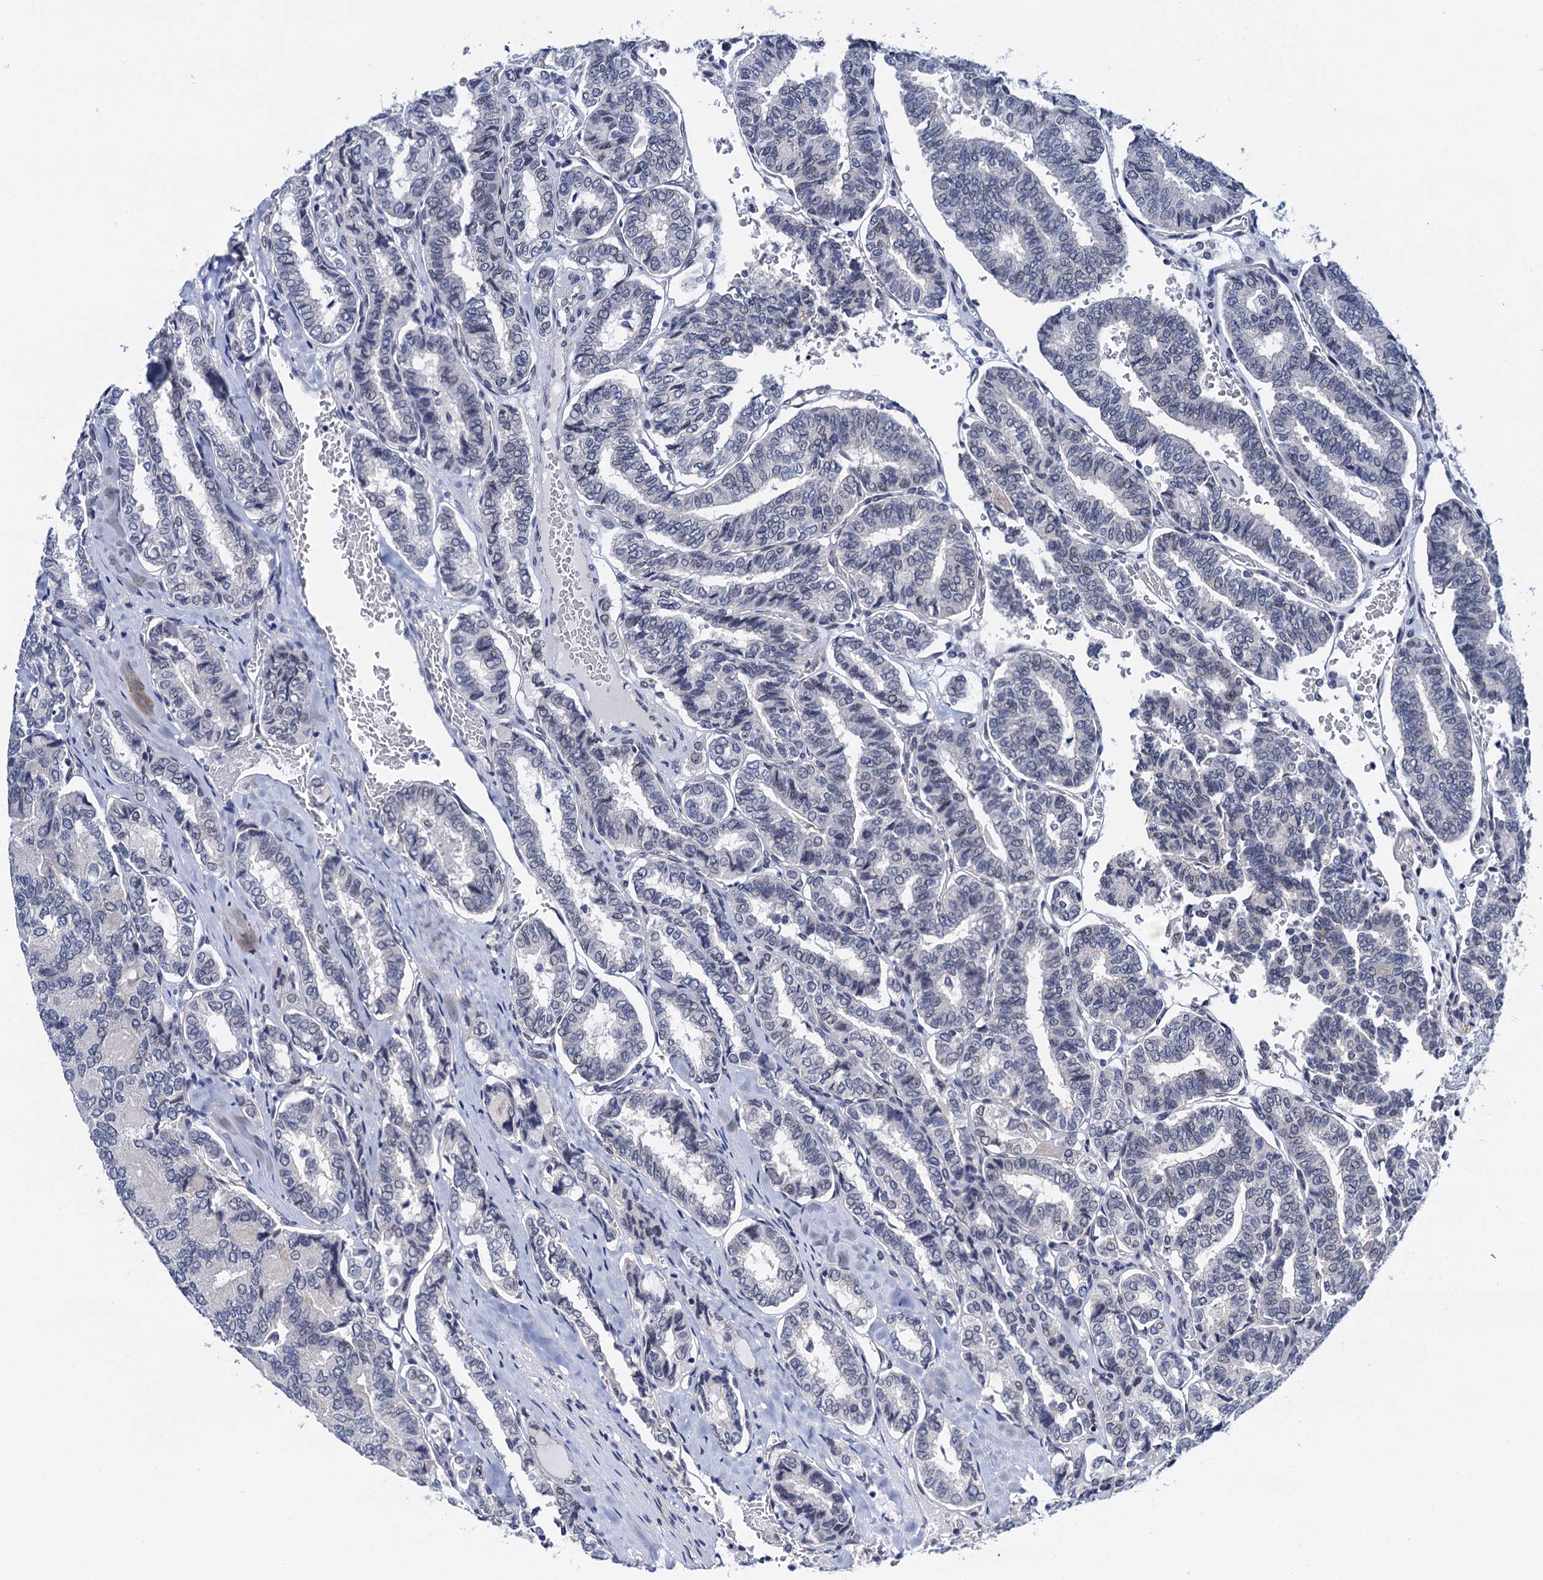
{"staining": {"intensity": "negative", "quantity": "none", "location": "none"}, "tissue": "thyroid cancer", "cell_type": "Tumor cells", "image_type": "cancer", "snomed": [{"axis": "morphology", "description": "Papillary adenocarcinoma, NOS"}, {"axis": "topography", "description": "Thyroid gland"}], "caption": "Tumor cells show no significant staining in thyroid papillary adenocarcinoma.", "gene": "C16orf87", "patient": {"sex": "female", "age": 35}}